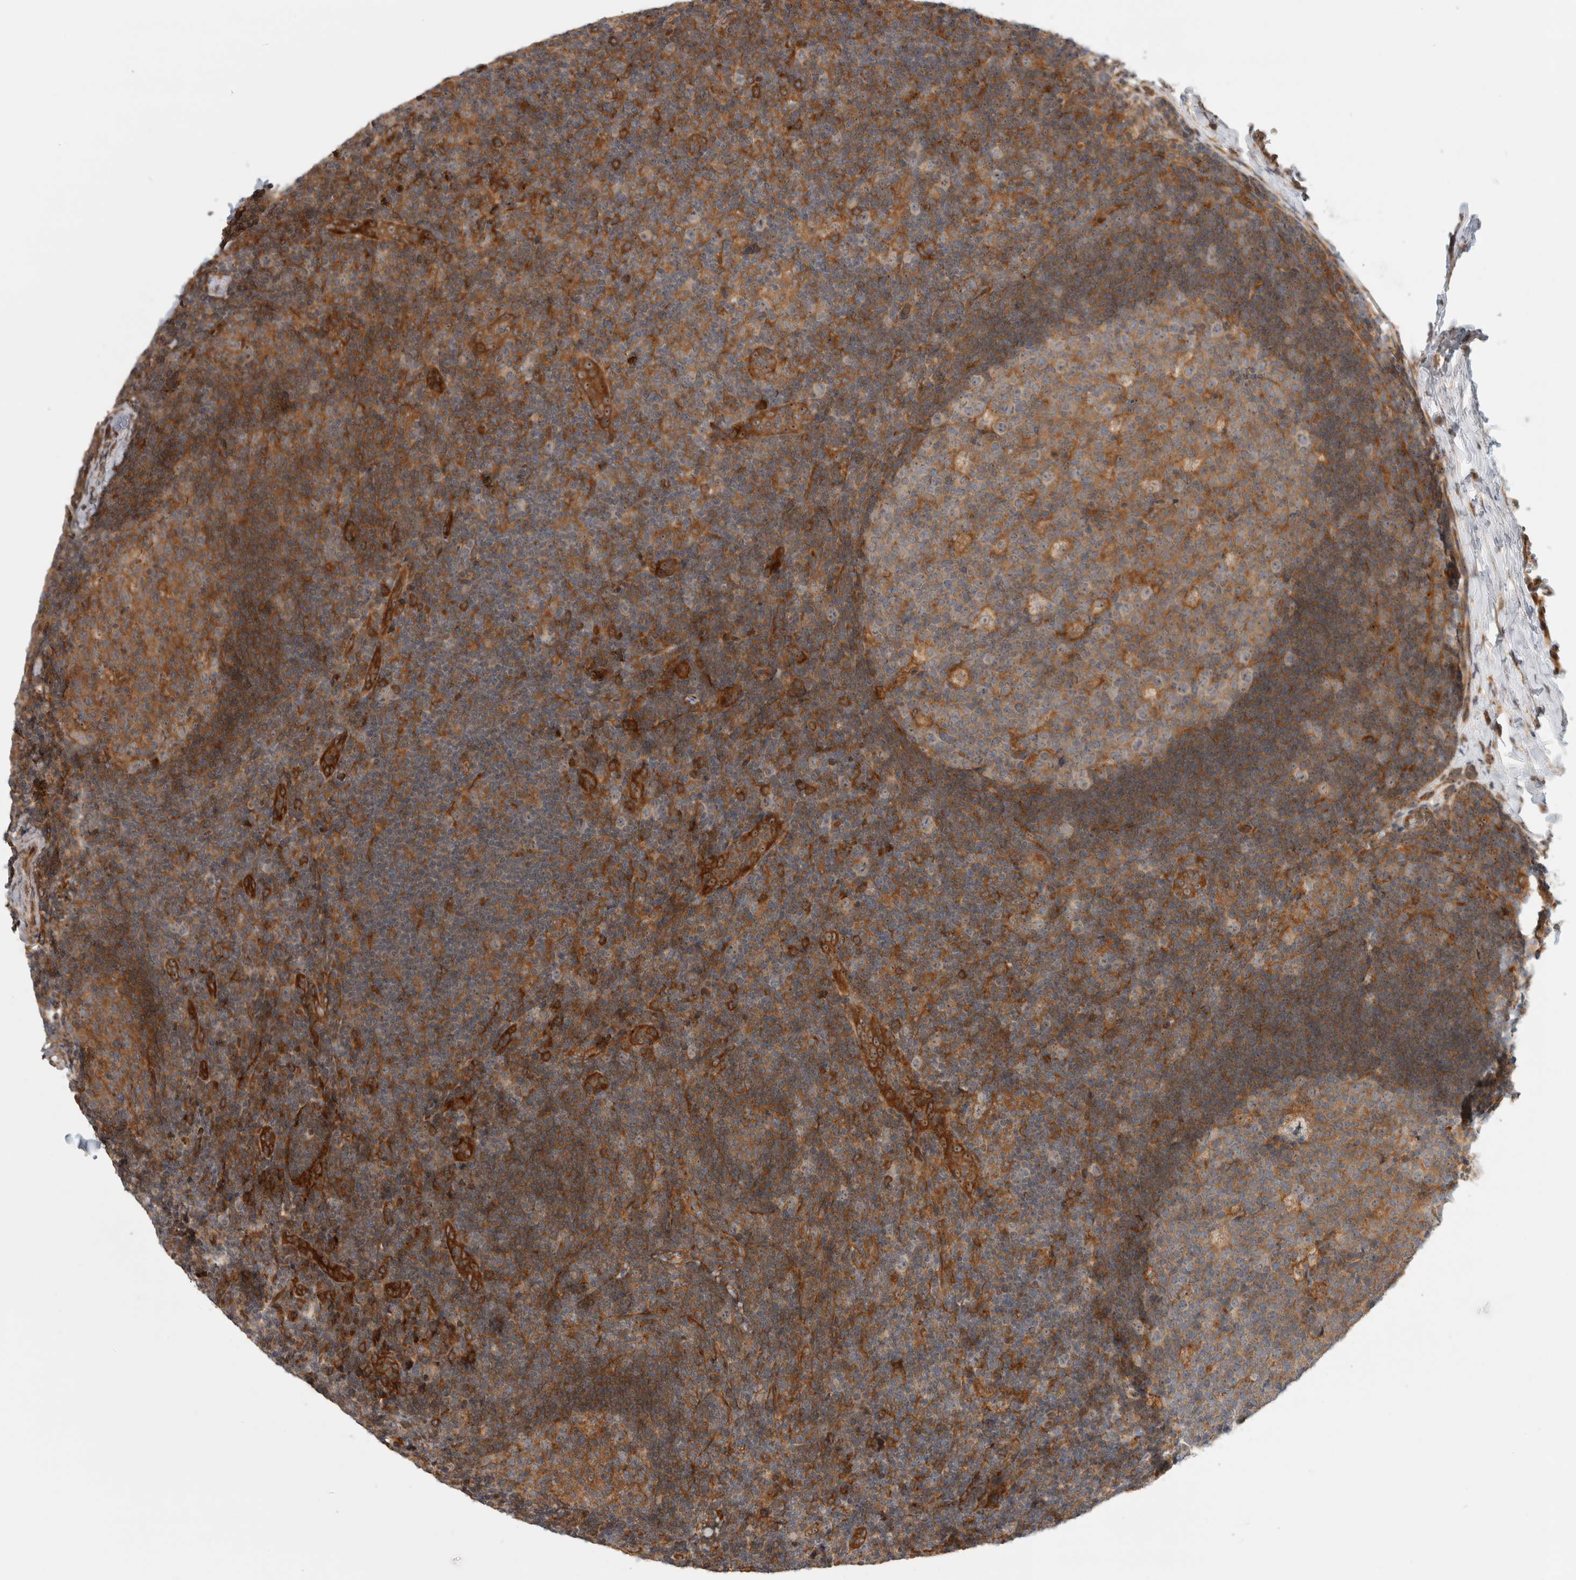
{"staining": {"intensity": "moderate", "quantity": ">75%", "location": "cytoplasmic/membranous,nuclear"}, "tissue": "lymph node", "cell_type": "Germinal center cells", "image_type": "normal", "snomed": [{"axis": "morphology", "description": "Normal tissue, NOS"}, {"axis": "topography", "description": "Lymph node"}], "caption": "Lymph node stained with immunohistochemistry displays moderate cytoplasmic/membranous,nuclear staining in approximately >75% of germinal center cells. (Brightfield microscopy of DAB IHC at high magnification).", "gene": "WASF2", "patient": {"sex": "female", "age": 22}}